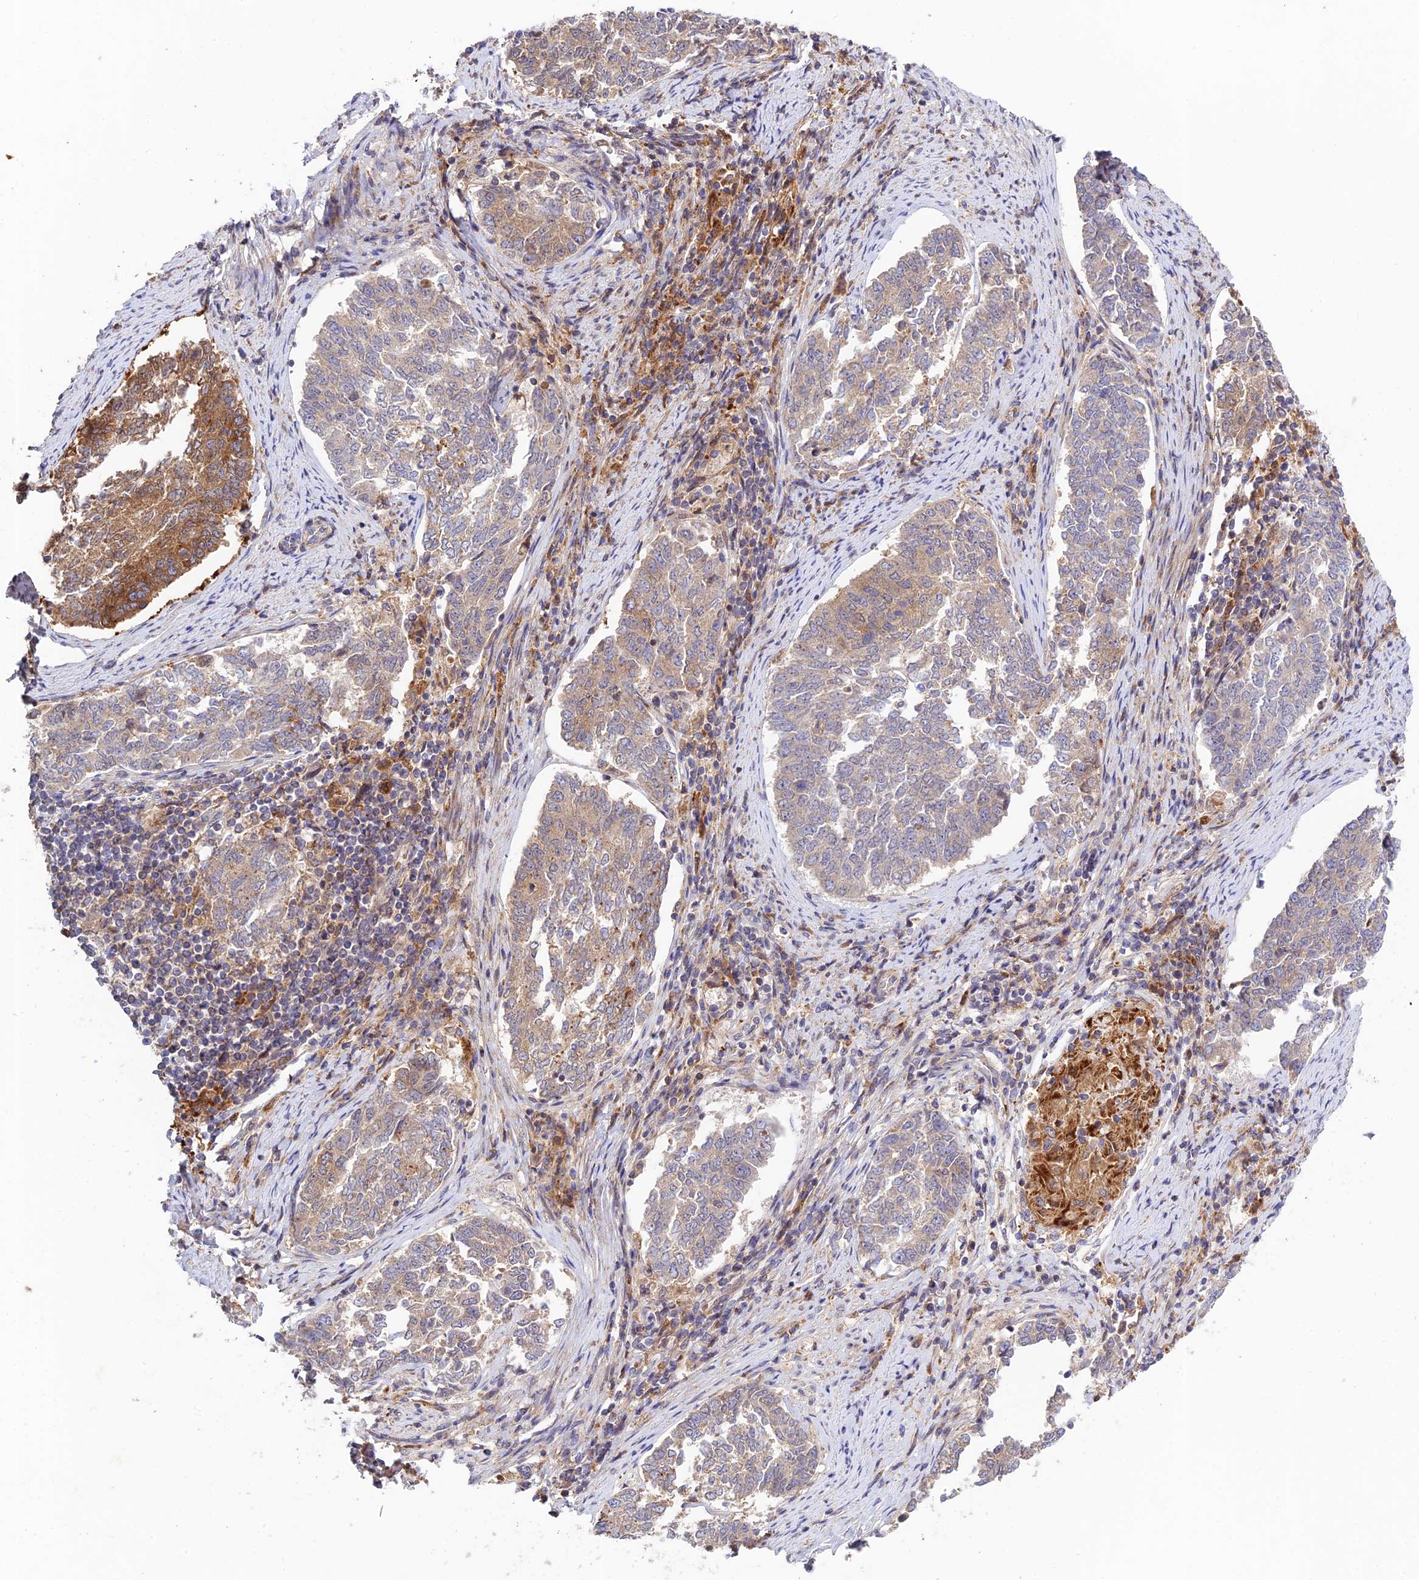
{"staining": {"intensity": "moderate", "quantity": "<25%", "location": "cytoplasmic/membranous"}, "tissue": "endometrial cancer", "cell_type": "Tumor cells", "image_type": "cancer", "snomed": [{"axis": "morphology", "description": "Adenocarcinoma, NOS"}, {"axis": "topography", "description": "Endometrium"}], "caption": "Endometrial cancer (adenocarcinoma) stained for a protein (brown) exhibits moderate cytoplasmic/membranous positive positivity in about <25% of tumor cells.", "gene": "FUOM", "patient": {"sex": "female", "age": 80}}